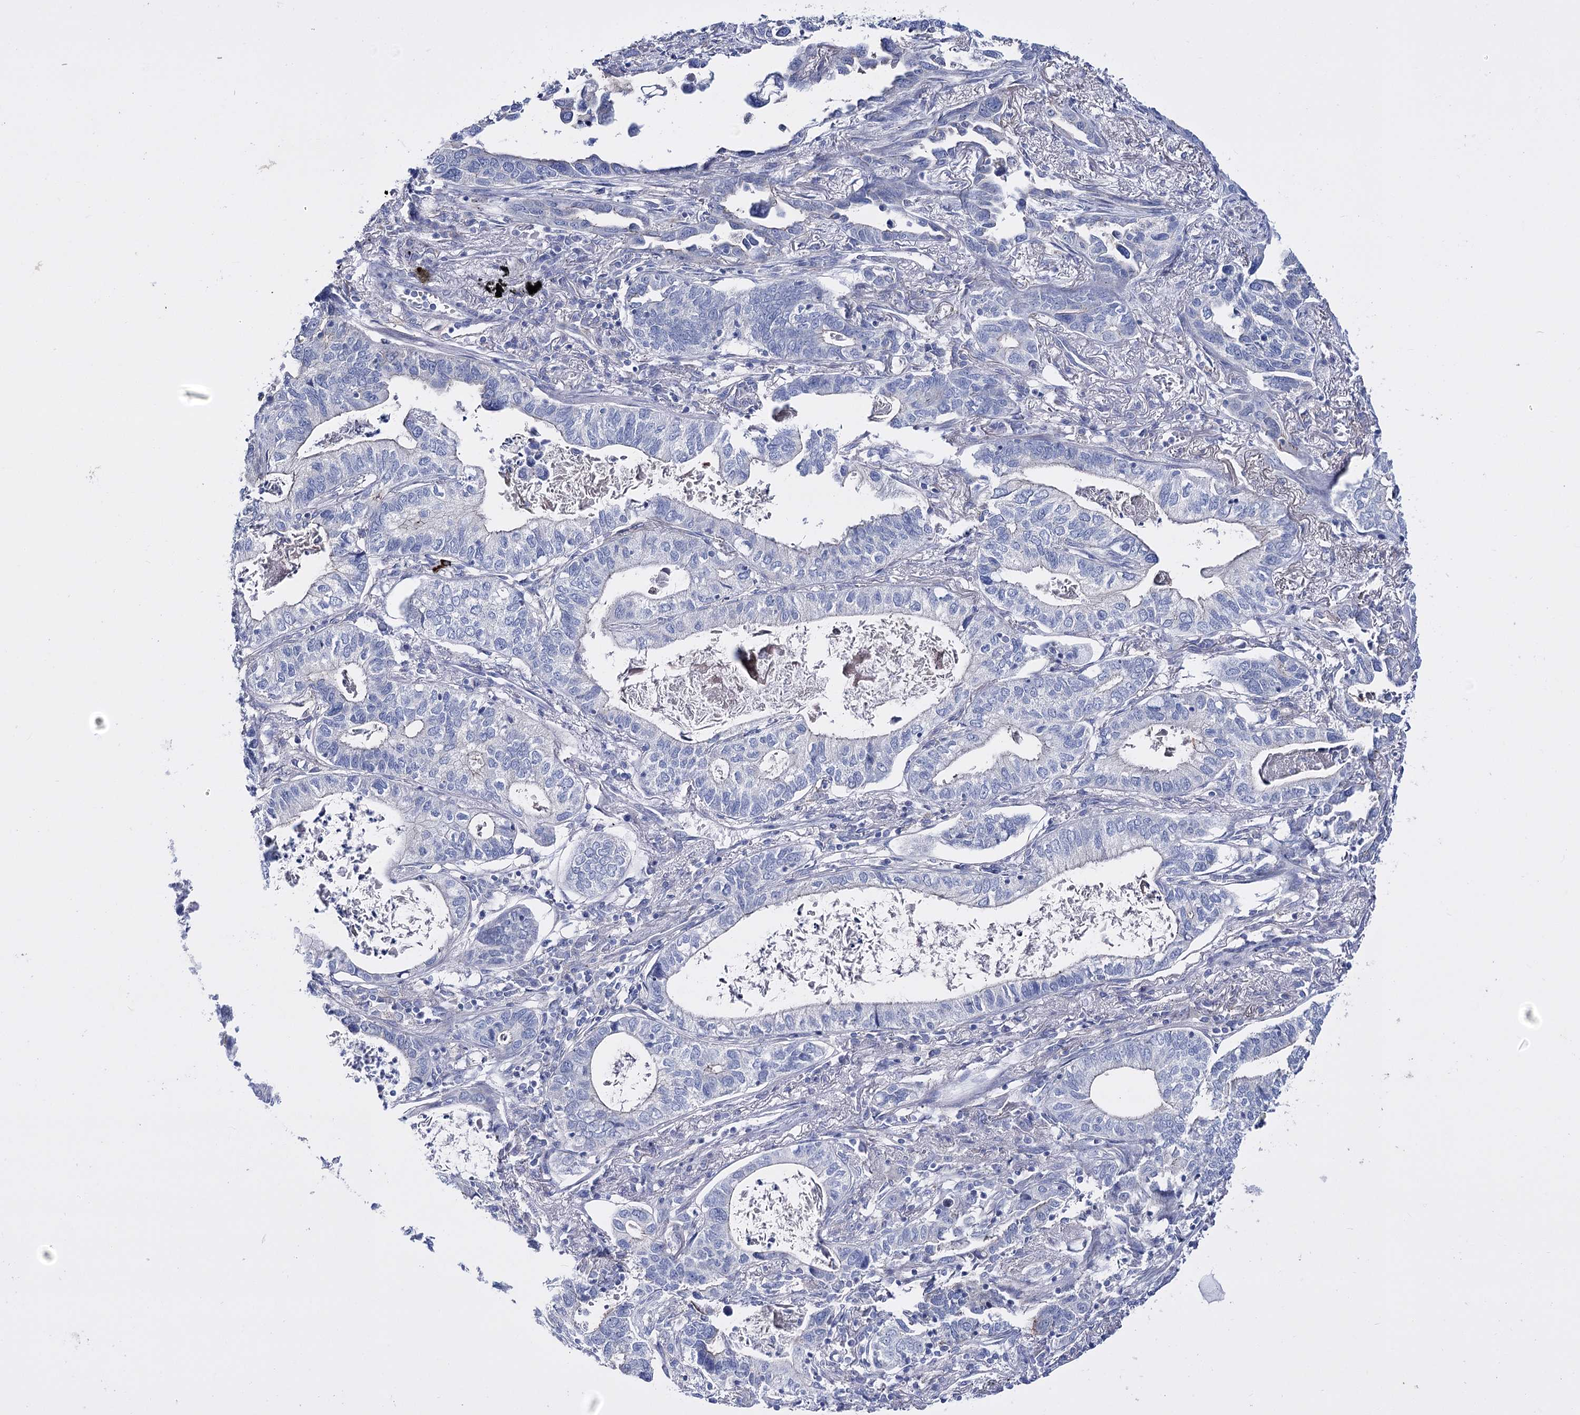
{"staining": {"intensity": "negative", "quantity": "none", "location": "none"}, "tissue": "lung cancer", "cell_type": "Tumor cells", "image_type": "cancer", "snomed": [{"axis": "morphology", "description": "Adenocarcinoma, NOS"}, {"axis": "topography", "description": "Lung"}], "caption": "Histopathology image shows no significant protein expression in tumor cells of lung adenocarcinoma.", "gene": "LRRC34", "patient": {"sex": "male", "age": 67}}